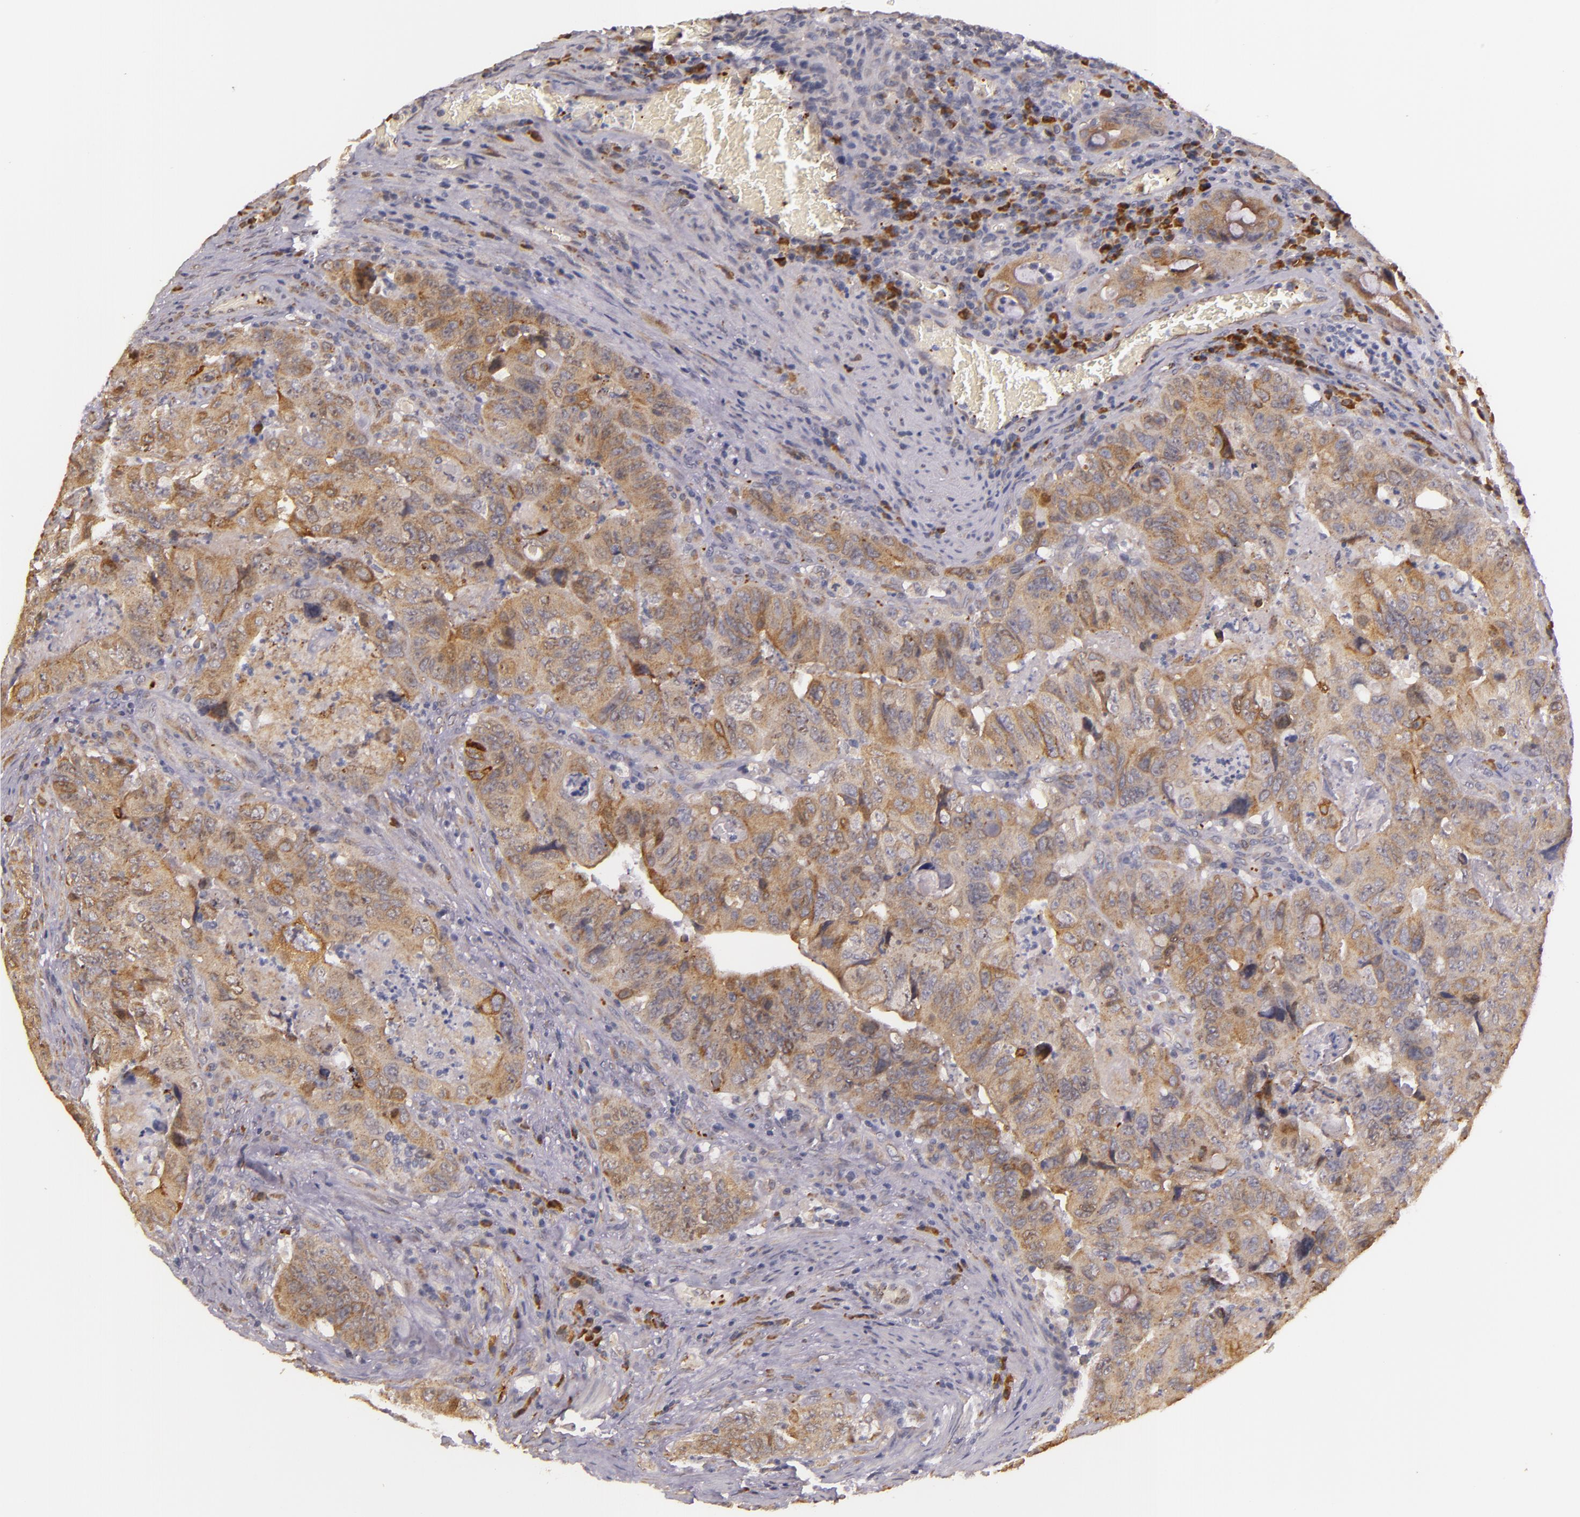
{"staining": {"intensity": "moderate", "quantity": ">75%", "location": "cytoplasmic/membranous"}, "tissue": "colorectal cancer", "cell_type": "Tumor cells", "image_type": "cancer", "snomed": [{"axis": "morphology", "description": "Adenocarcinoma, NOS"}, {"axis": "topography", "description": "Rectum"}], "caption": "Moderate cytoplasmic/membranous expression for a protein is identified in approximately >75% of tumor cells of adenocarcinoma (colorectal) using immunohistochemistry (IHC).", "gene": "SYTL4", "patient": {"sex": "female", "age": 82}}